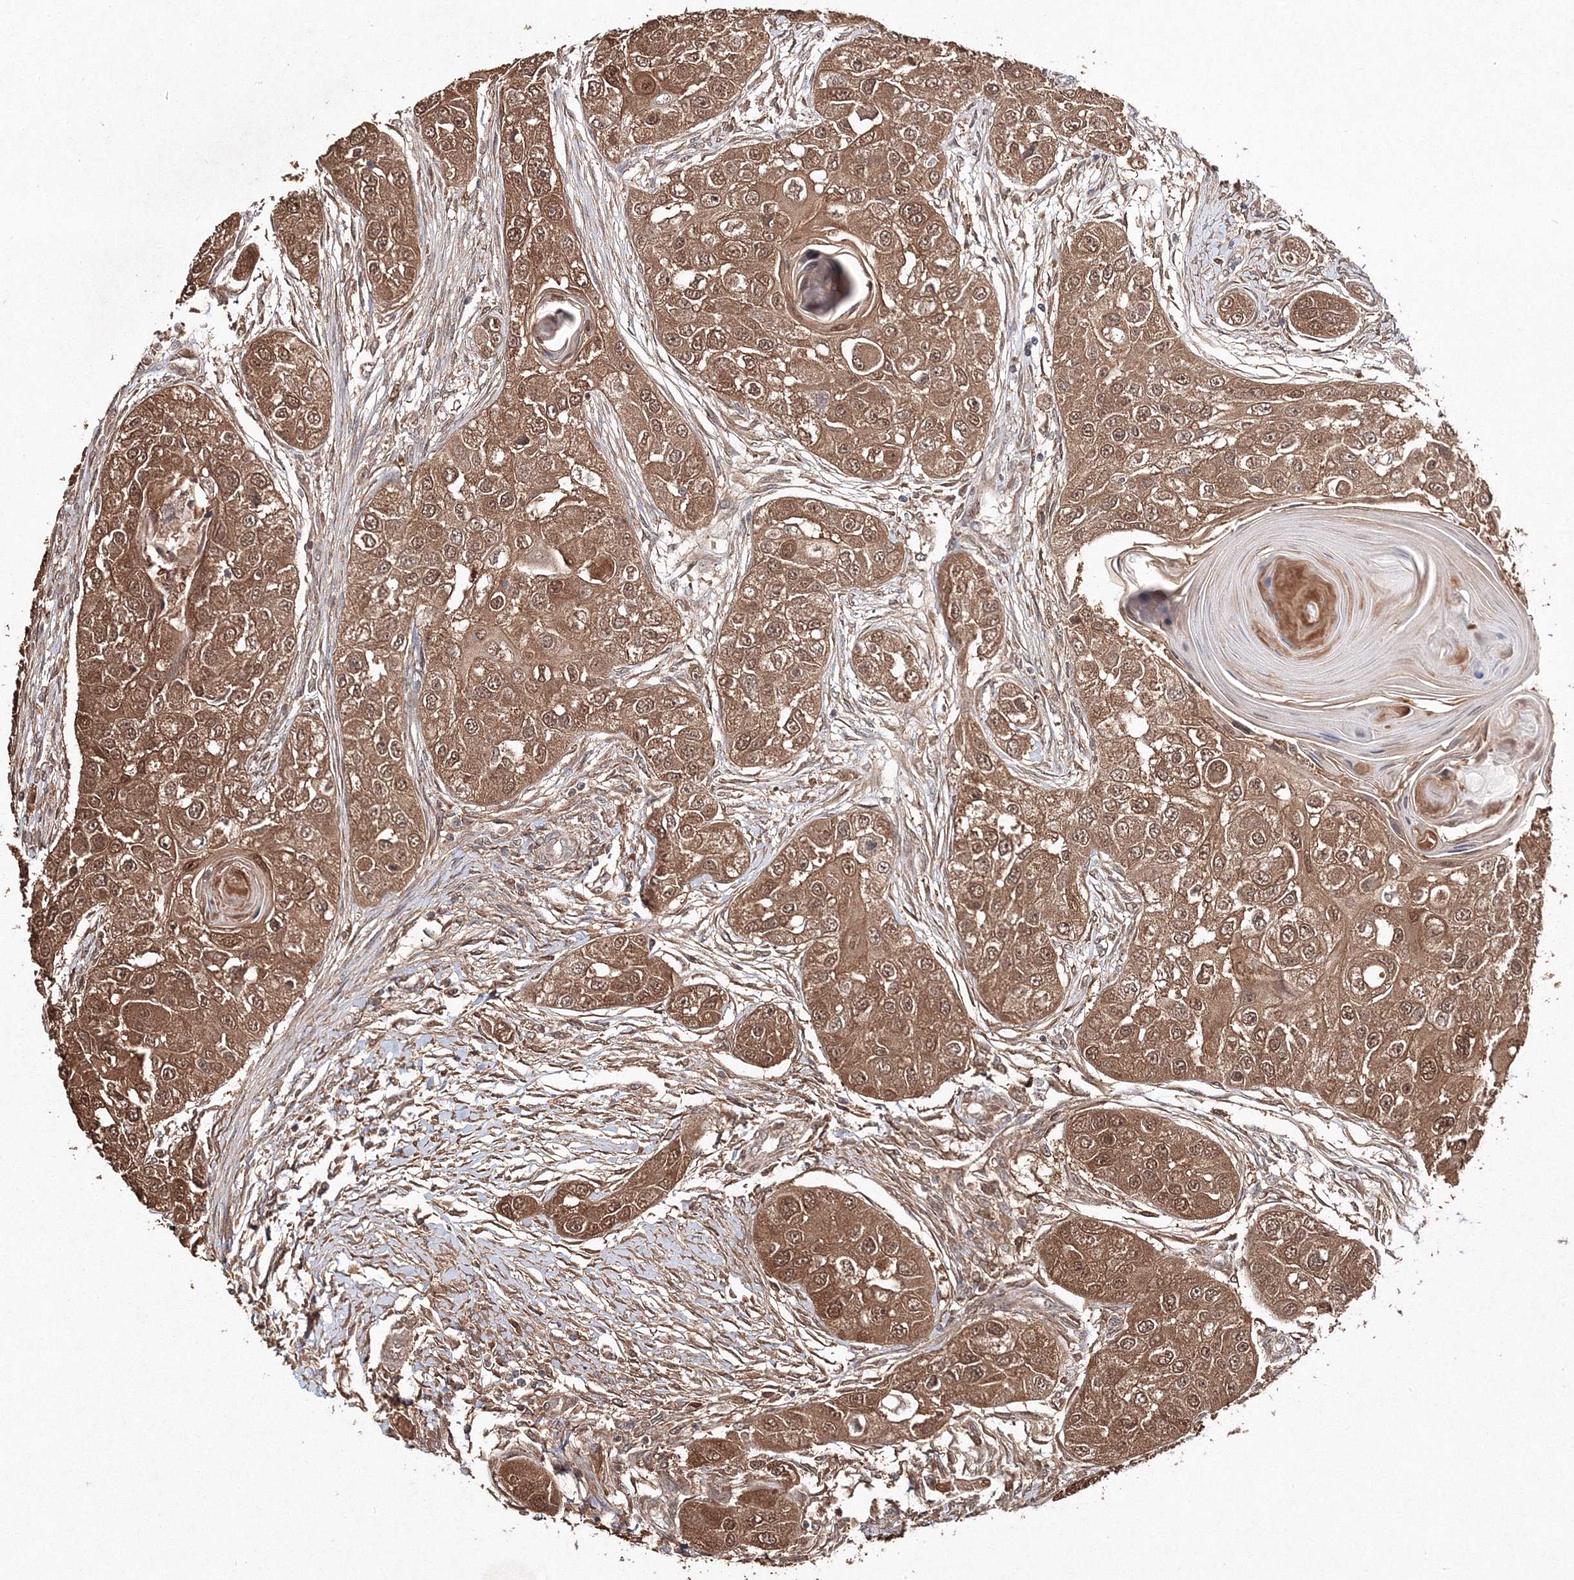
{"staining": {"intensity": "moderate", "quantity": ">75%", "location": "cytoplasmic/membranous,nuclear"}, "tissue": "head and neck cancer", "cell_type": "Tumor cells", "image_type": "cancer", "snomed": [{"axis": "morphology", "description": "Normal tissue, NOS"}, {"axis": "morphology", "description": "Squamous cell carcinoma, NOS"}, {"axis": "topography", "description": "Skeletal muscle"}, {"axis": "topography", "description": "Head-Neck"}], "caption": "Protein expression analysis of human head and neck cancer reveals moderate cytoplasmic/membranous and nuclear positivity in approximately >75% of tumor cells.", "gene": "S100A11", "patient": {"sex": "male", "age": 51}}